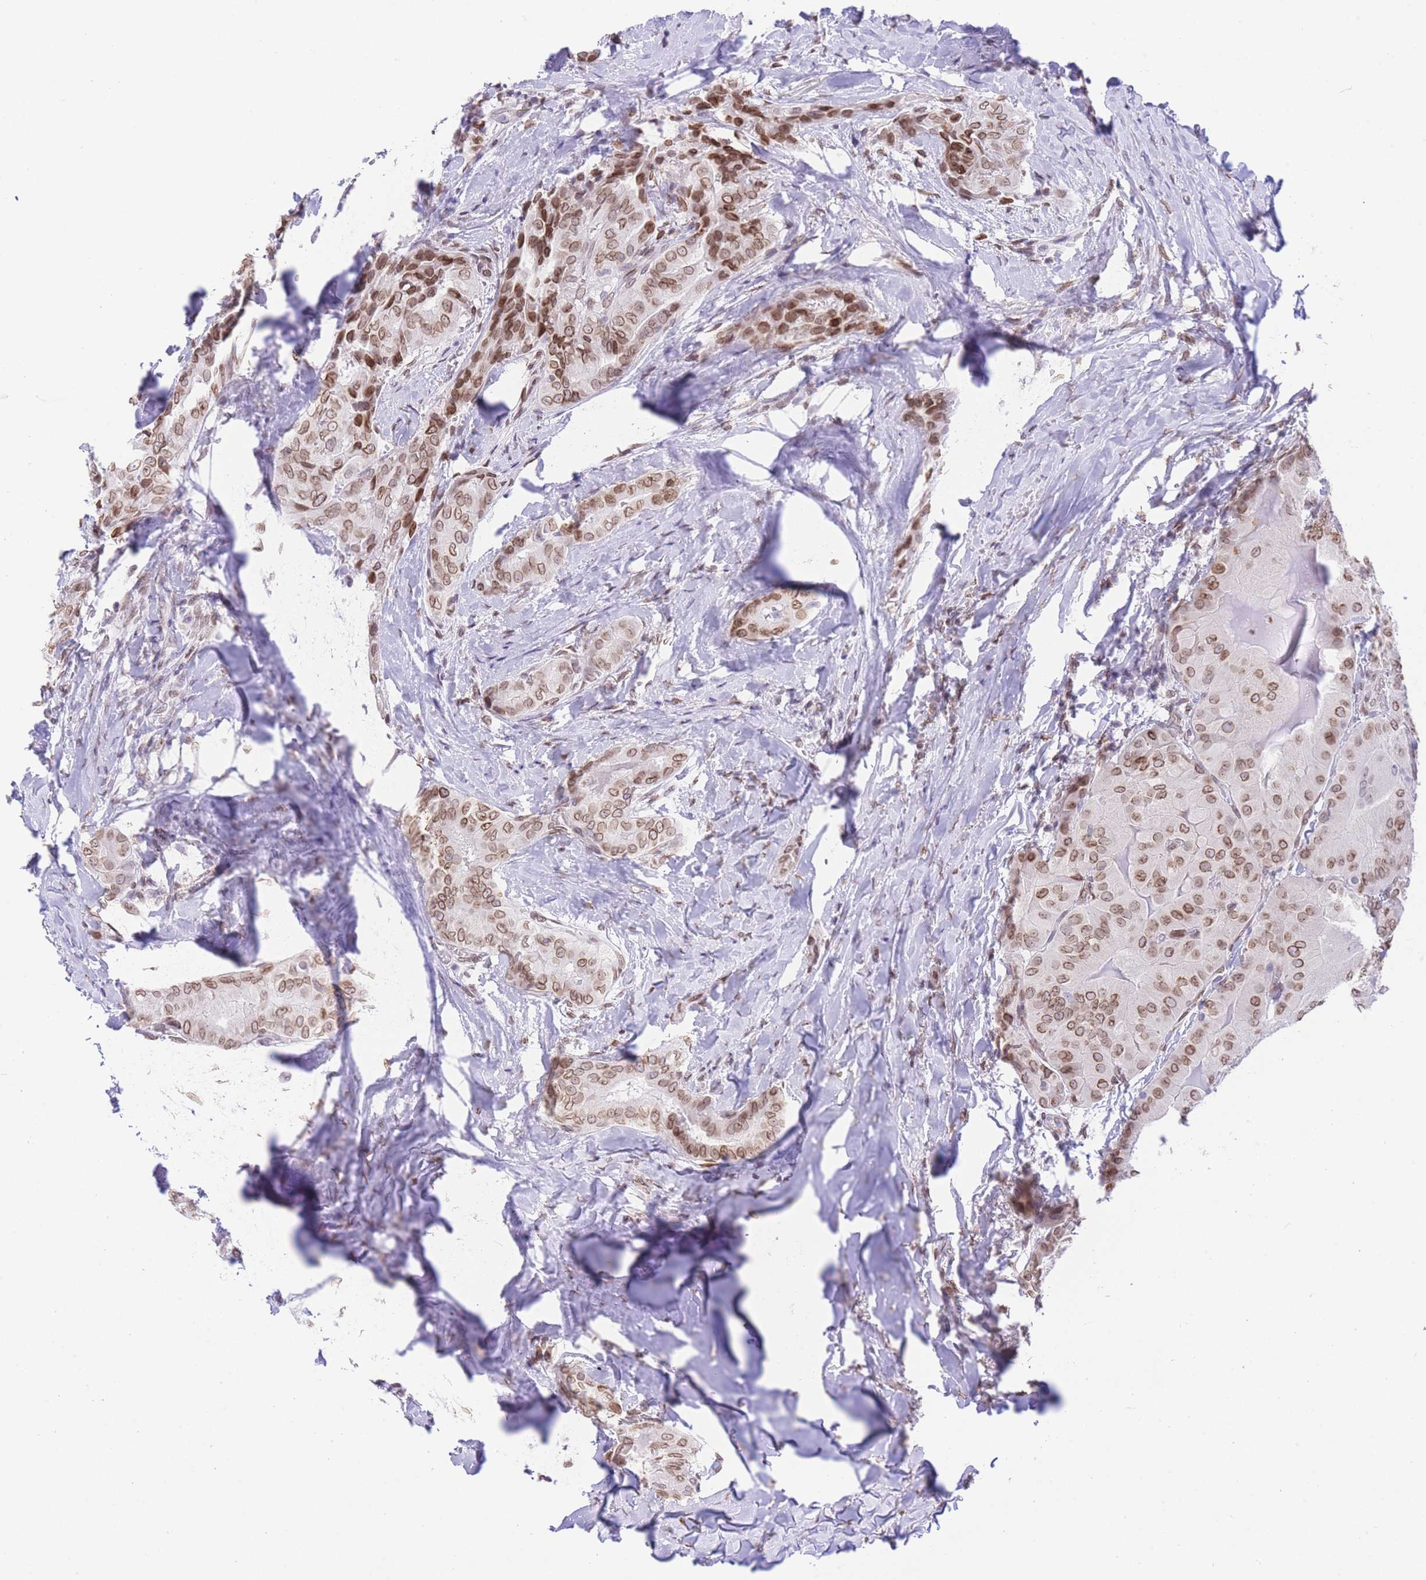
{"staining": {"intensity": "moderate", "quantity": ">75%", "location": "nuclear"}, "tissue": "thyroid cancer", "cell_type": "Tumor cells", "image_type": "cancer", "snomed": [{"axis": "morphology", "description": "Papillary adenocarcinoma, NOS"}, {"axis": "topography", "description": "Thyroid gland"}], "caption": "The photomicrograph shows a brown stain indicating the presence of a protein in the nuclear of tumor cells in papillary adenocarcinoma (thyroid).", "gene": "OR10AD1", "patient": {"sex": "female", "age": 68}}